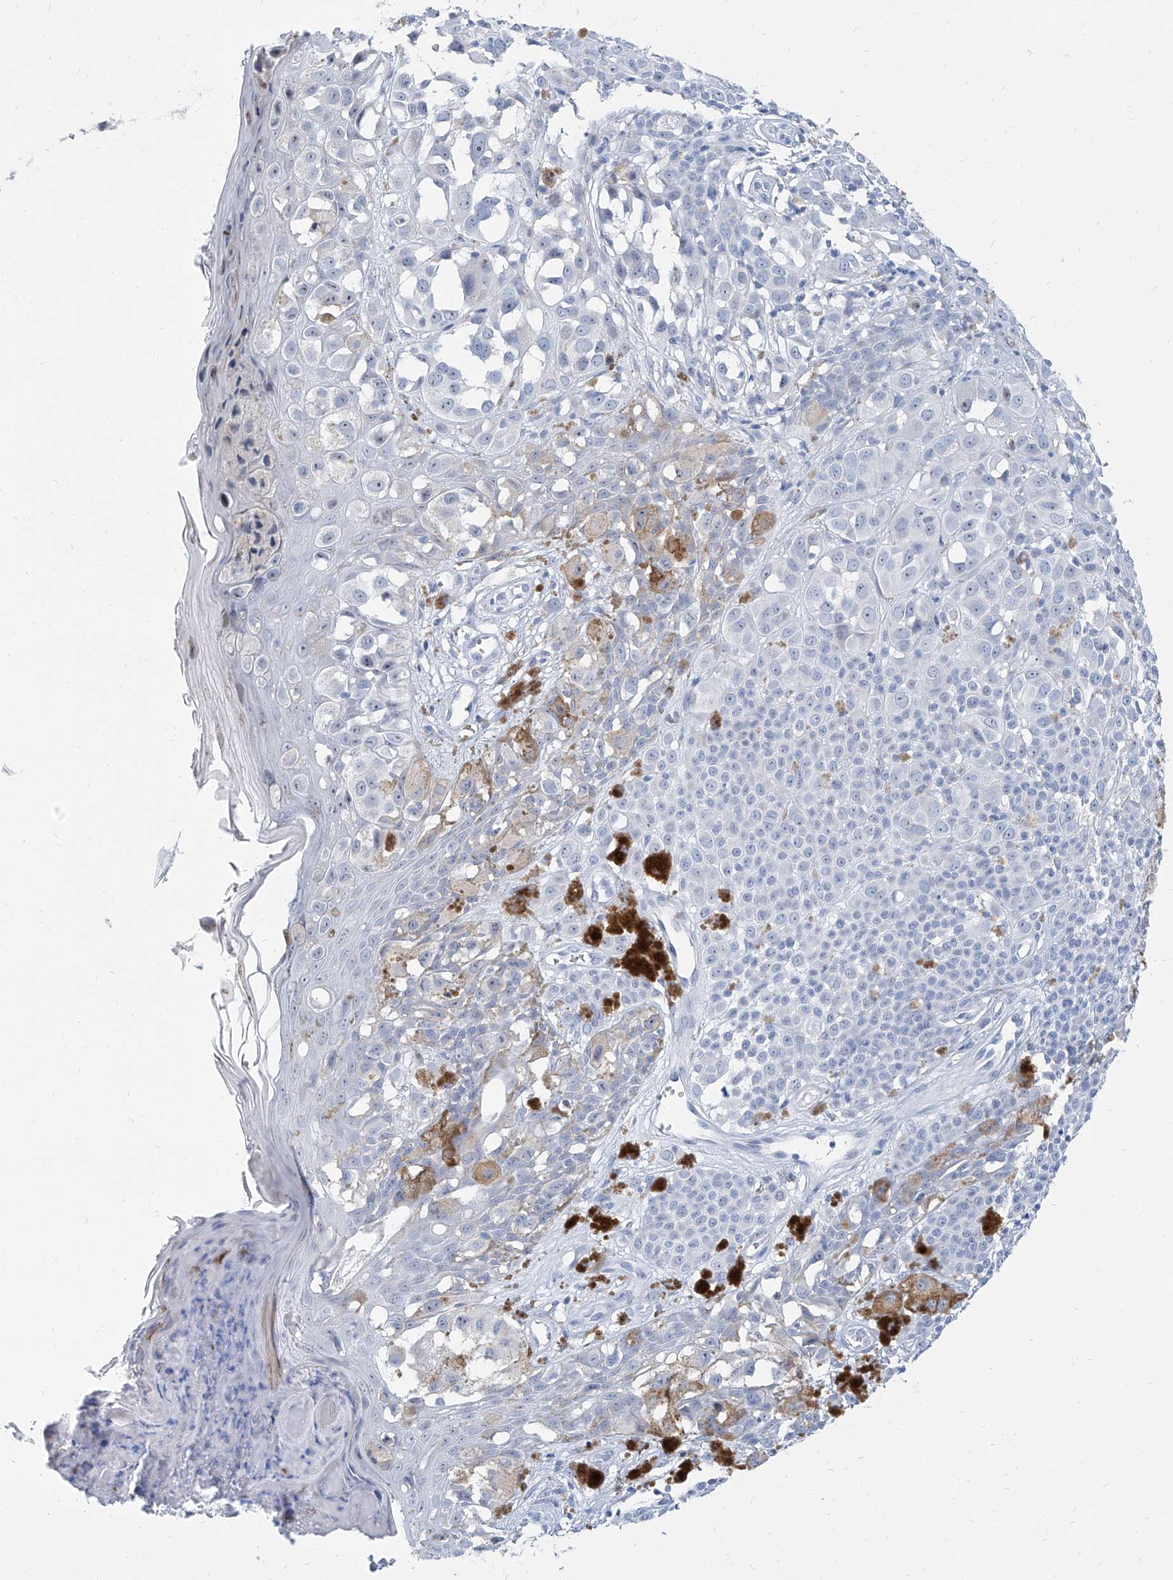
{"staining": {"intensity": "negative", "quantity": "none", "location": "none"}, "tissue": "melanoma", "cell_type": "Tumor cells", "image_type": "cancer", "snomed": [{"axis": "morphology", "description": "Malignant melanoma, NOS"}, {"axis": "topography", "description": "Skin of leg"}], "caption": "Tumor cells are negative for brown protein staining in melanoma.", "gene": "TXLNB", "patient": {"sex": "female", "age": 72}}